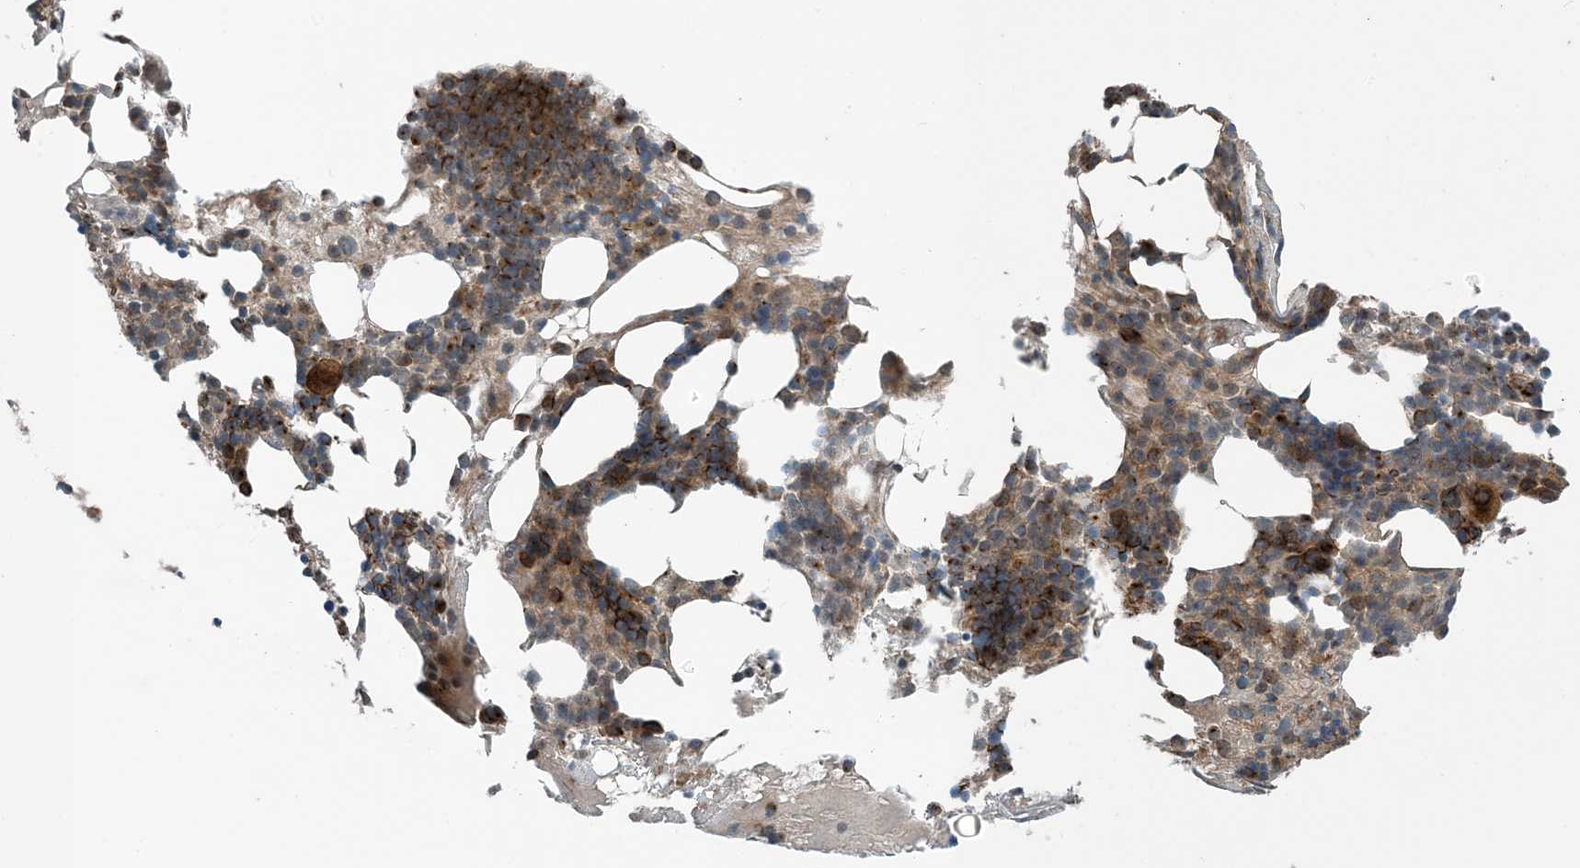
{"staining": {"intensity": "strong", "quantity": "25%-75%", "location": "cytoplasmic/membranous"}, "tissue": "bone marrow", "cell_type": "Hematopoietic cells", "image_type": "normal", "snomed": [{"axis": "morphology", "description": "Normal tissue, NOS"}, {"axis": "morphology", "description": "Inflammation, NOS"}, {"axis": "topography", "description": "Bone marrow"}], "caption": "A brown stain shows strong cytoplasmic/membranous staining of a protein in hematopoietic cells of unremarkable bone marrow.", "gene": "ZBTB3", "patient": {"sex": "female", "age": 77}}